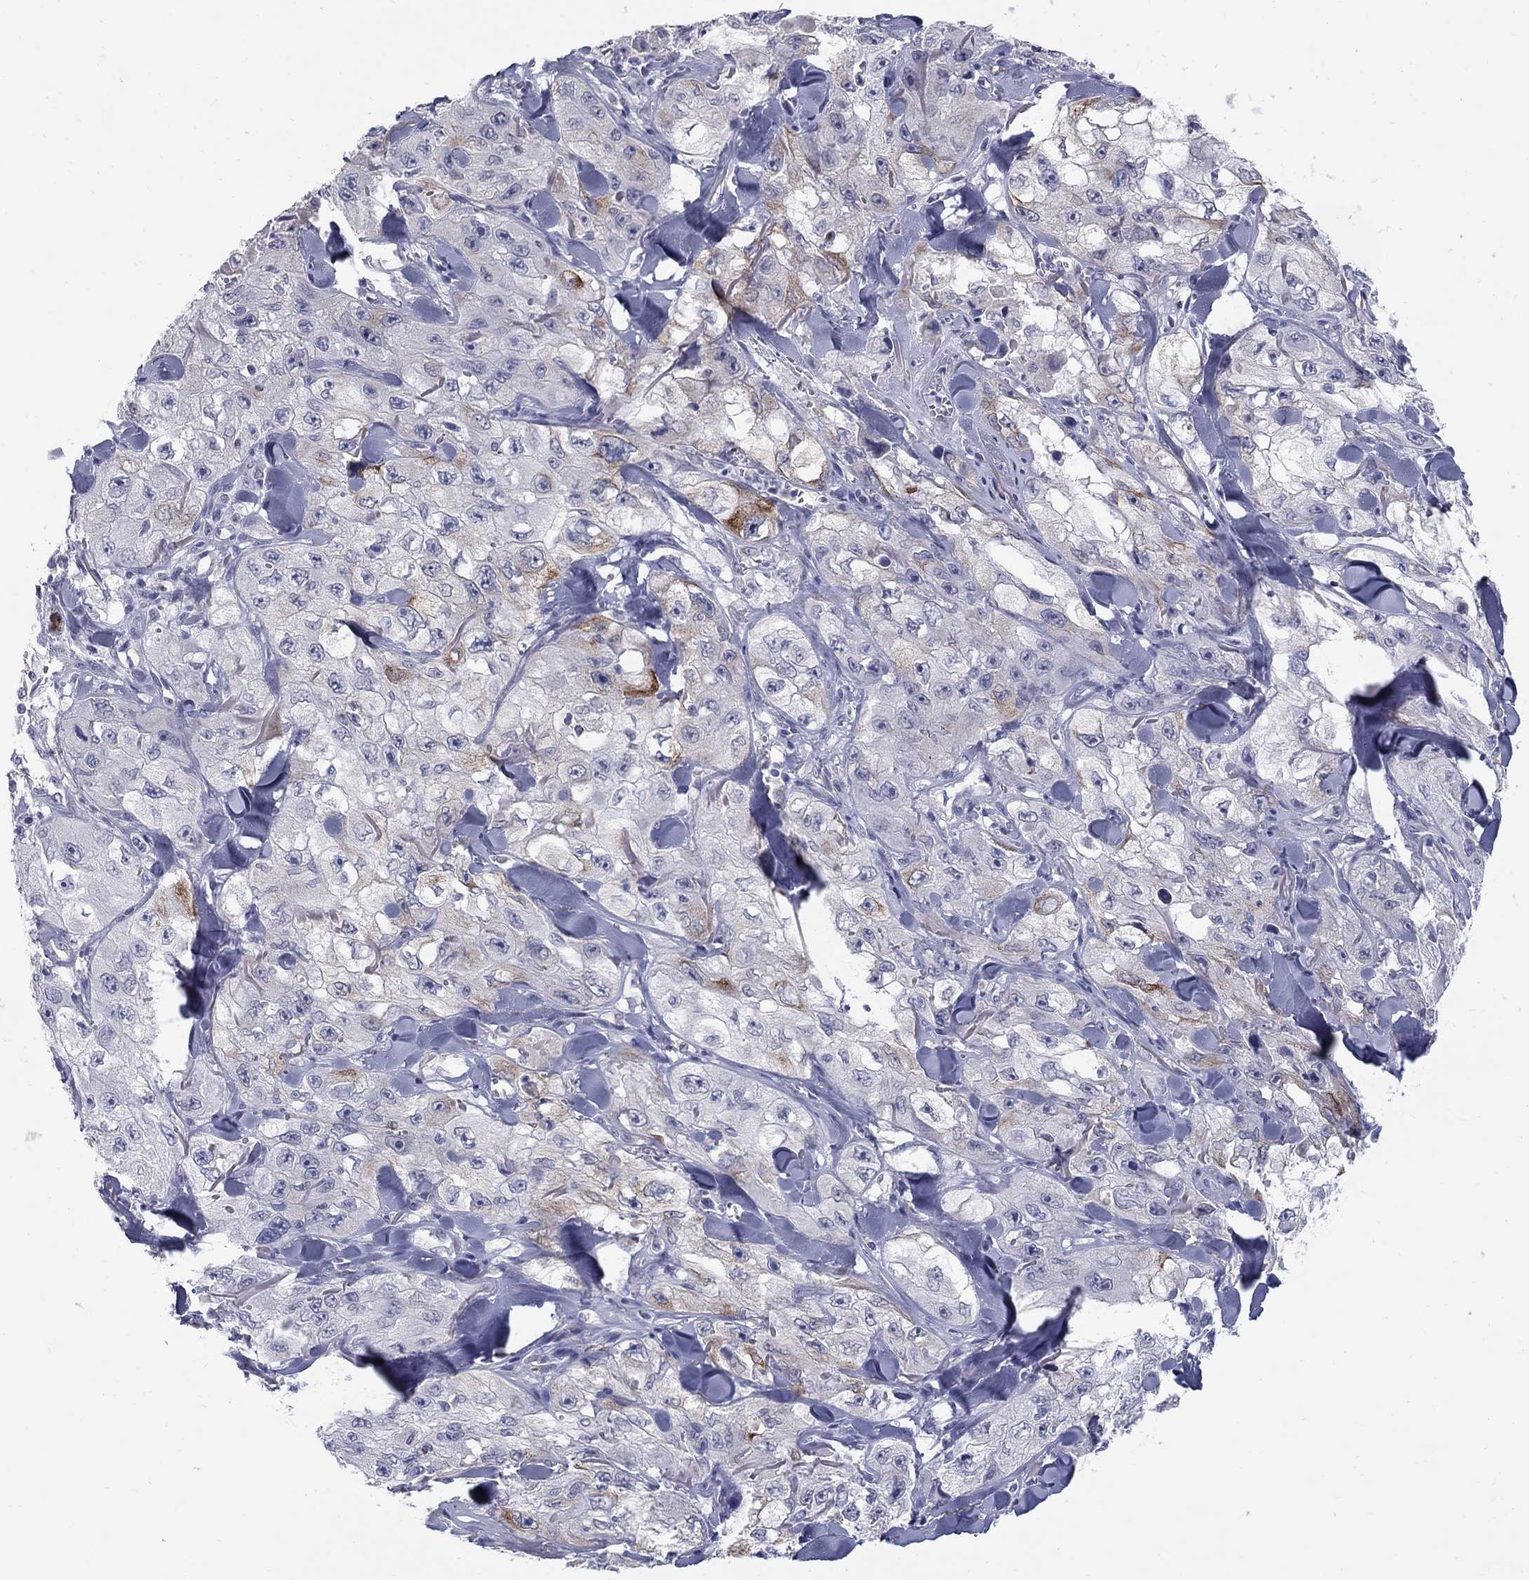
{"staining": {"intensity": "moderate", "quantity": "<25%", "location": "cytoplasmic/membranous"}, "tissue": "skin cancer", "cell_type": "Tumor cells", "image_type": "cancer", "snomed": [{"axis": "morphology", "description": "Squamous cell carcinoma, NOS"}, {"axis": "topography", "description": "Skin"}, {"axis": "topography", "description": "Subcutis"}], "caption": "Moderate cytoplasmic/membranous protein staining is identified in approximately <25% of tumor cells in squamous cell carcinoma (skin).", "gene": "NTRK2", "patient": {"sex": "male", "age": 73}}